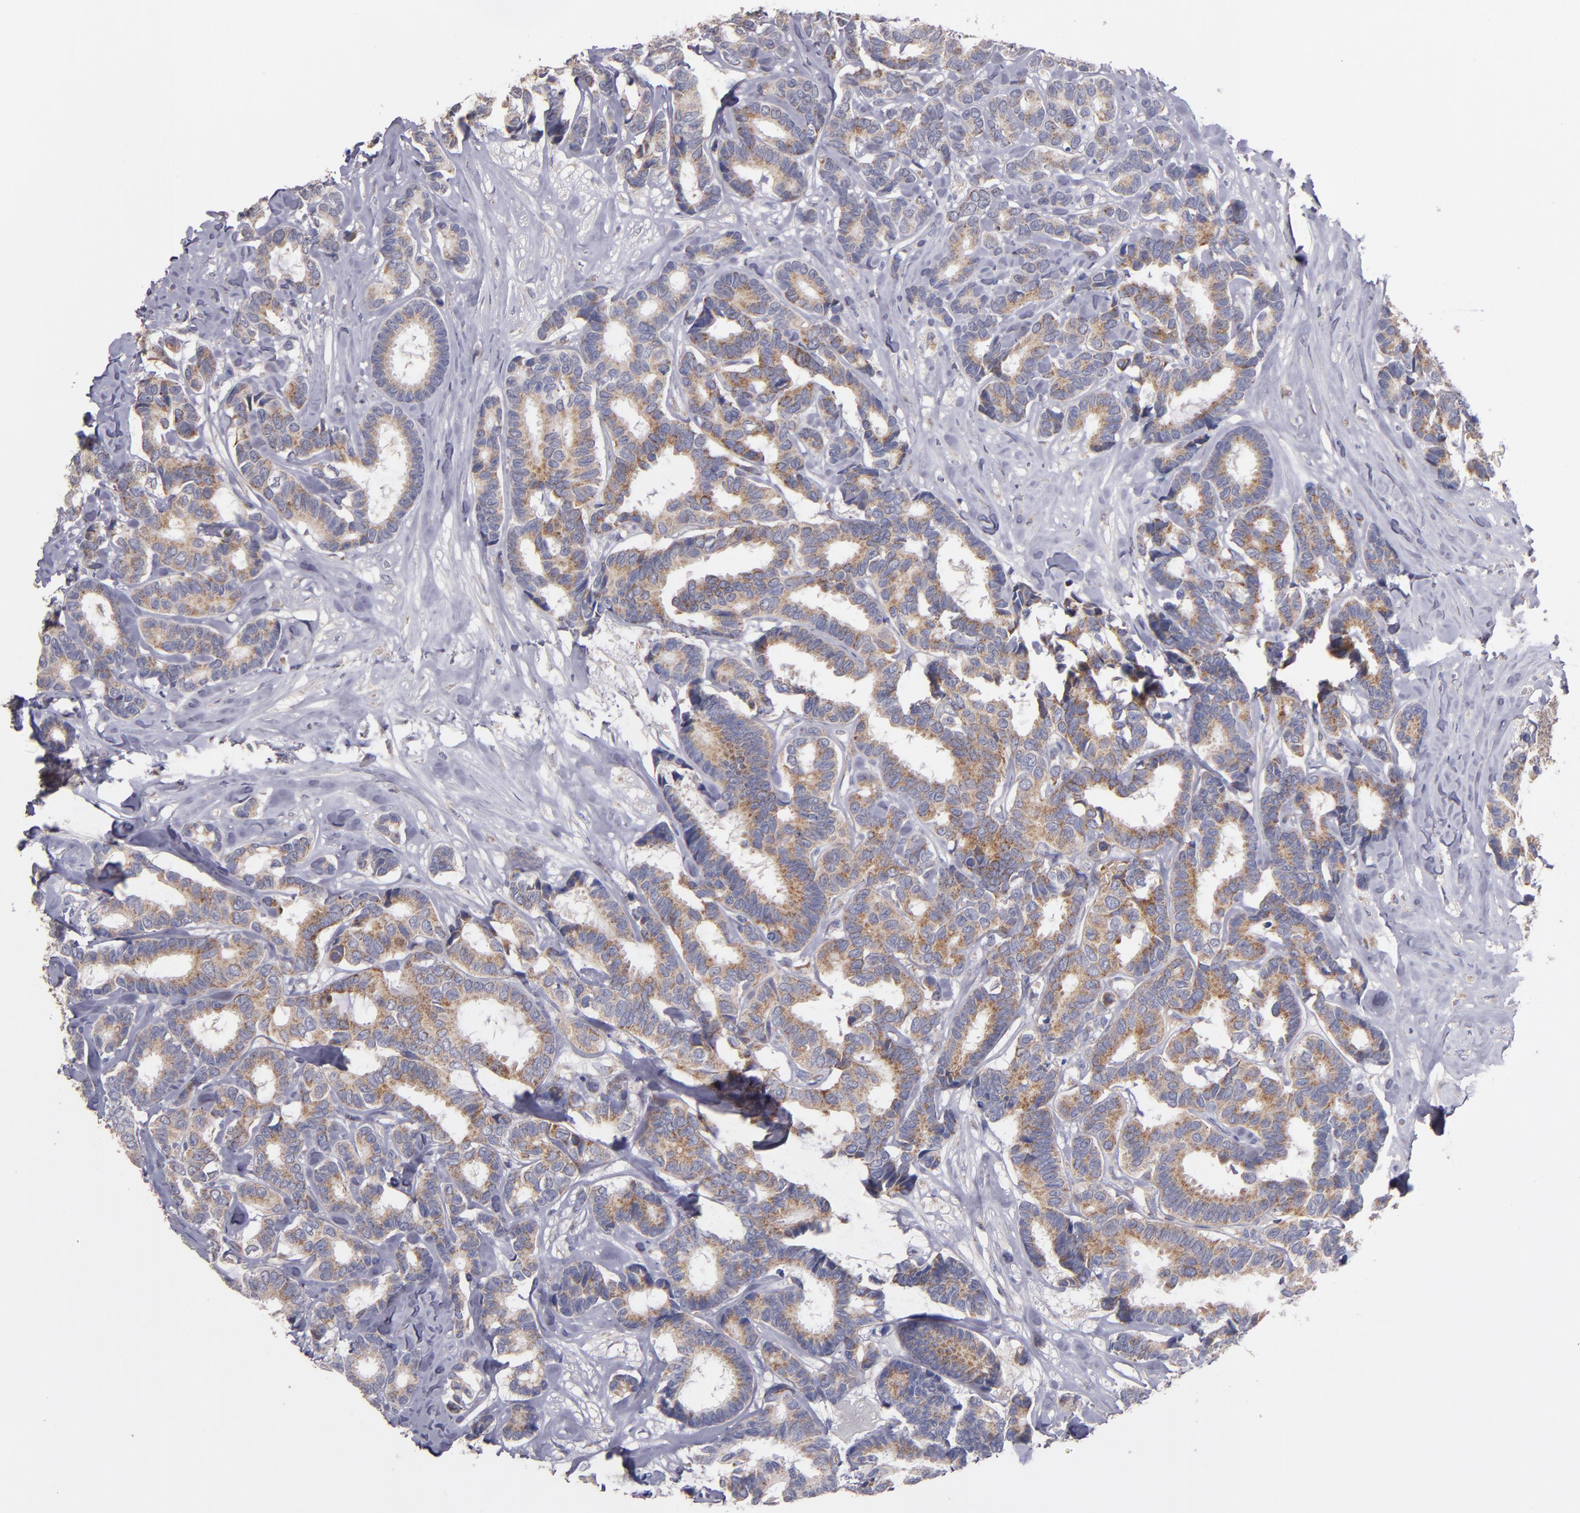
{"staining": {"intensity": "weak", "quantity": ">75%", "location": "cytoplasmic/membranous"}, "tissue": "breast cancer", "cell_type": "Tumor cells", "image_type": "cancer", "snomed": [{"axis": "morphology", "description": "Duct carcinoma"}, {"axis": "topography", "description": "Breast"}], "caption": "Infiltrating ductal carcinoma (breast) tissue exhibits weak cytoplasmic/membranous positivity in about >75% of tumor cells, visualized by immunohistochemistry.", "gene": "CLTA", "patient": {"sex": "female", "age": 87}}